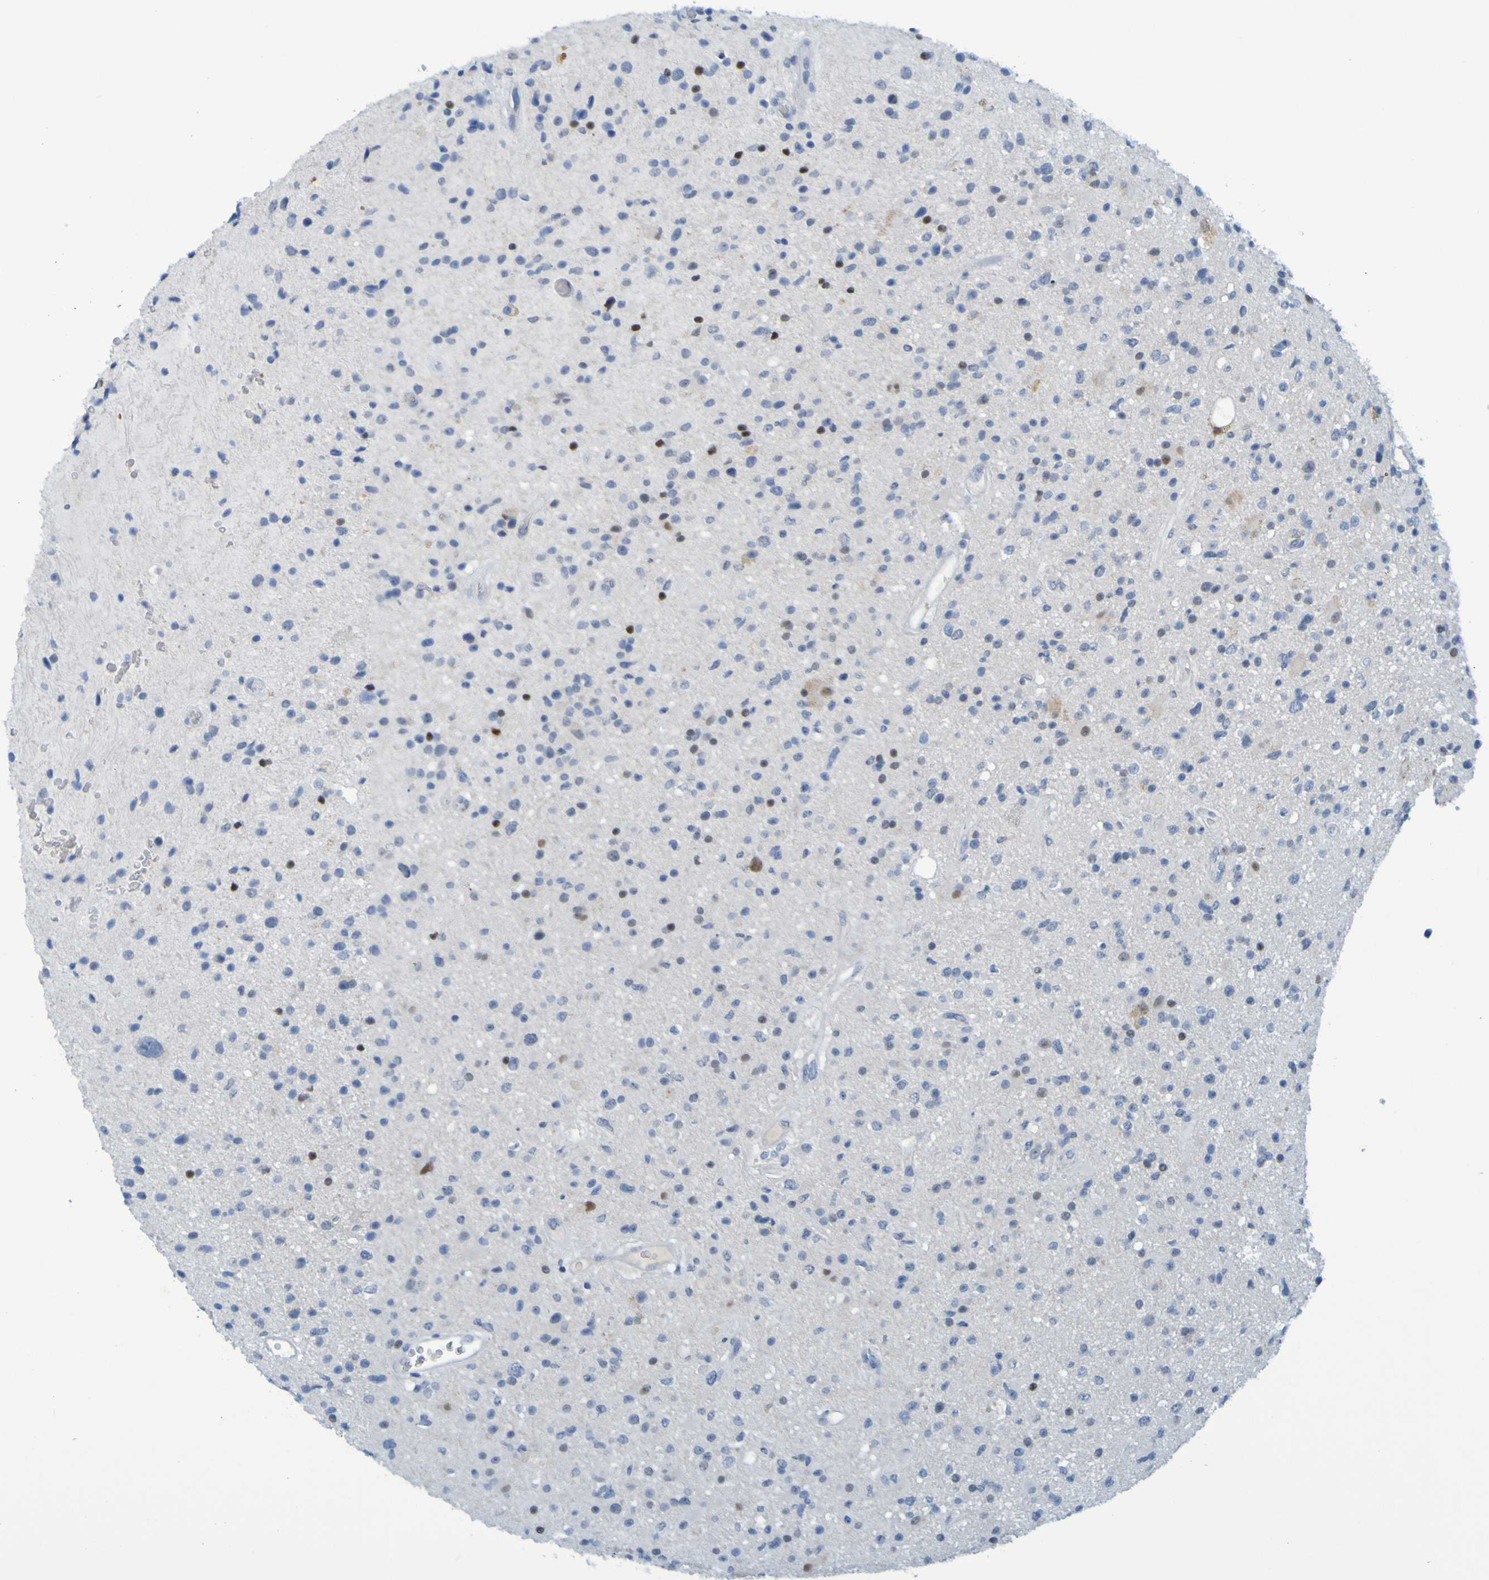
{"staining": {"intensity": "negative", "quantity": "none", "location": "none"}, "tissue": "glioma", "cell_type": "Tumor cells", "image_type": "cancer", "snomed": [{"axis": "morphology", "description": "Glioma, malignant, High grade"}, {"axis": "topography", "description": "Brain"}], "caption": "Tumor cells are negative for protein expression in human malignant high-grade glioma. (IHC, brightfield microscopy, high magnification).", "gene": "USP36", "patient": {"sex": "male", "age": 33}}